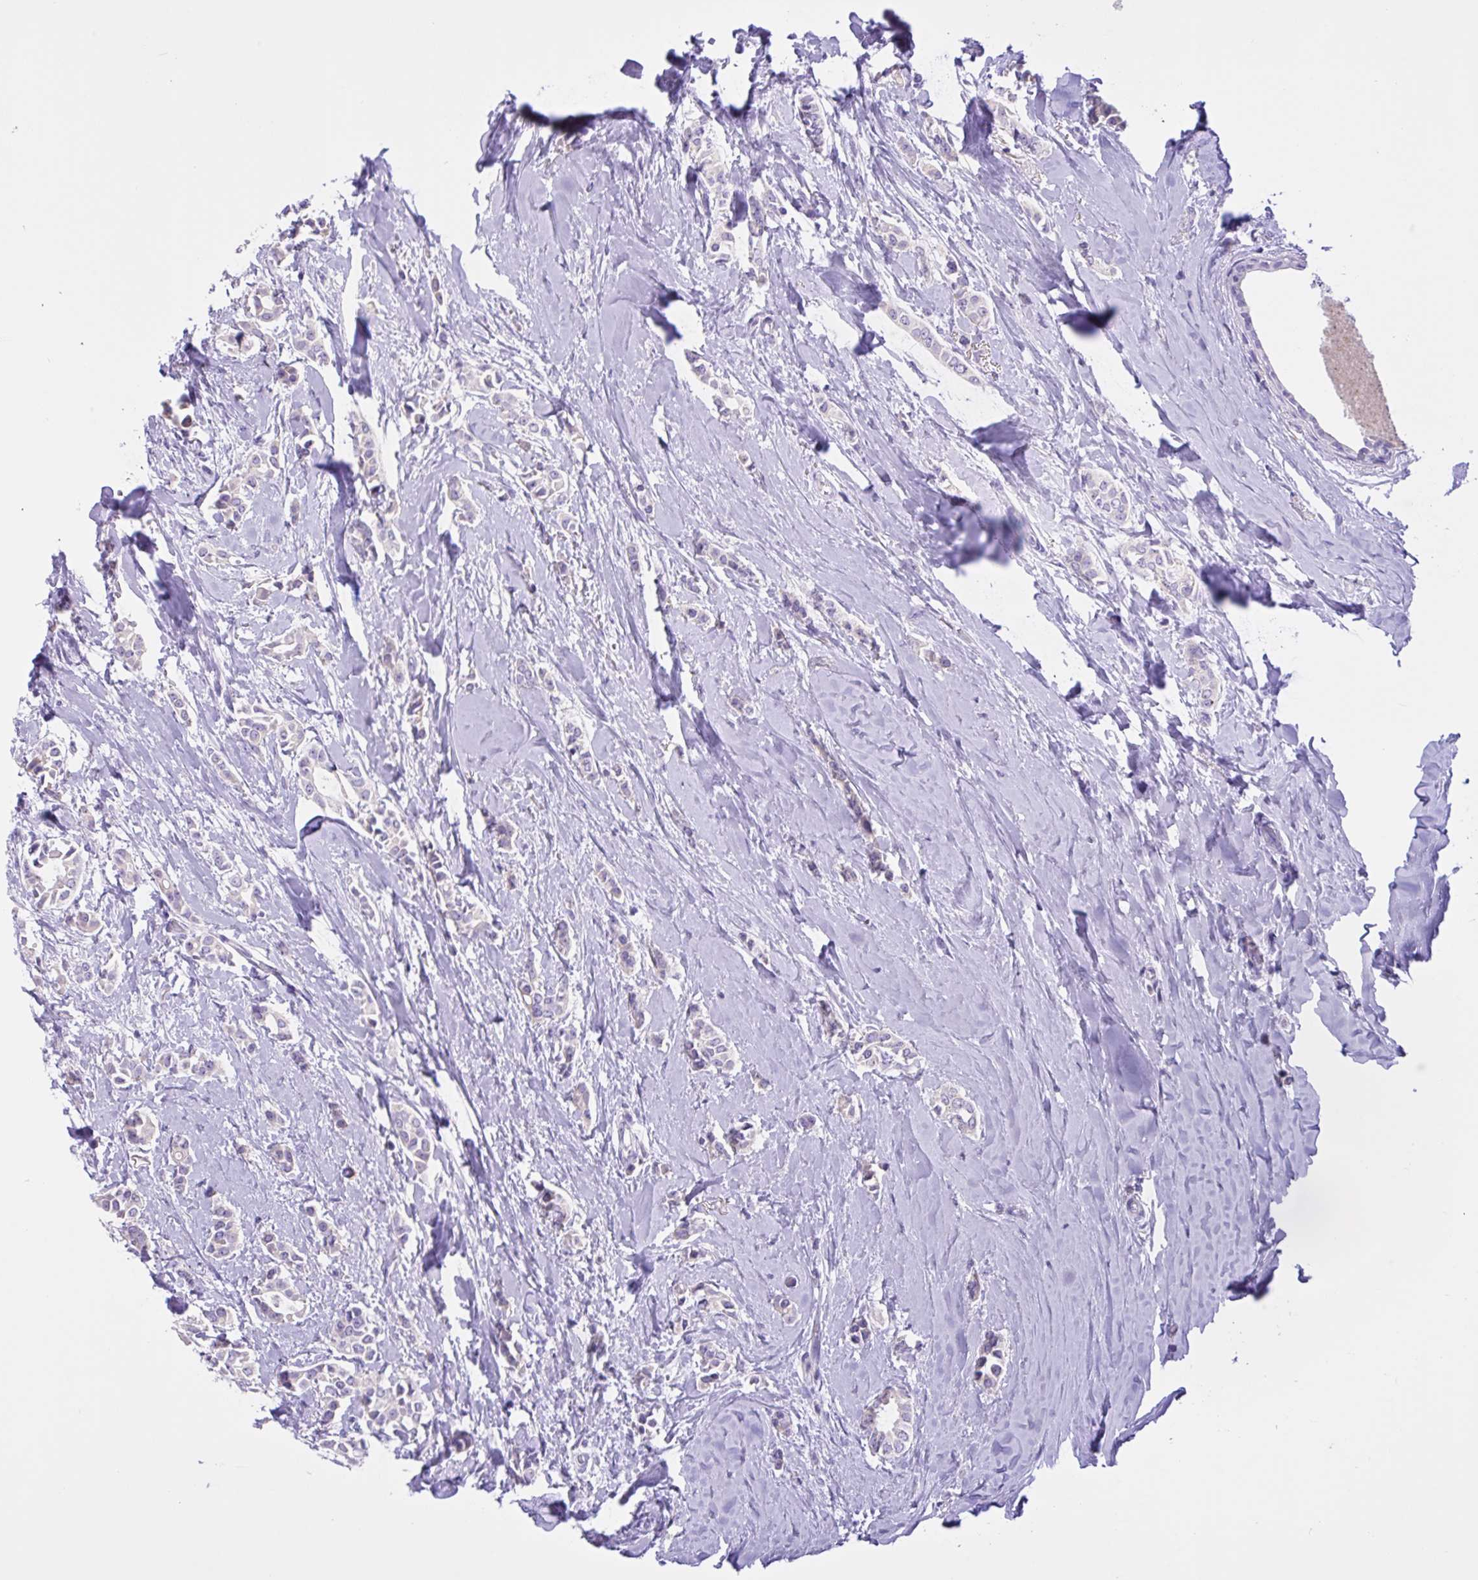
{"staining": {"intensity": "negative", "quantity": "none", "location": "none"}, "tissue": "breast cancer", "cell_type": "Tumor cells", "image_type": "cancer", "snomed": [{"axis": "morphology", "description": "Duct carcinoma"}, {"axis": "topography", "description": "Breast"}], "caption": "Immunohistochemical staining of human breast intraductal carcinoma reveals no significant positivity in tumor cells.", "gene": "CST11", "patient": {"sex": "female", "age": 64}}